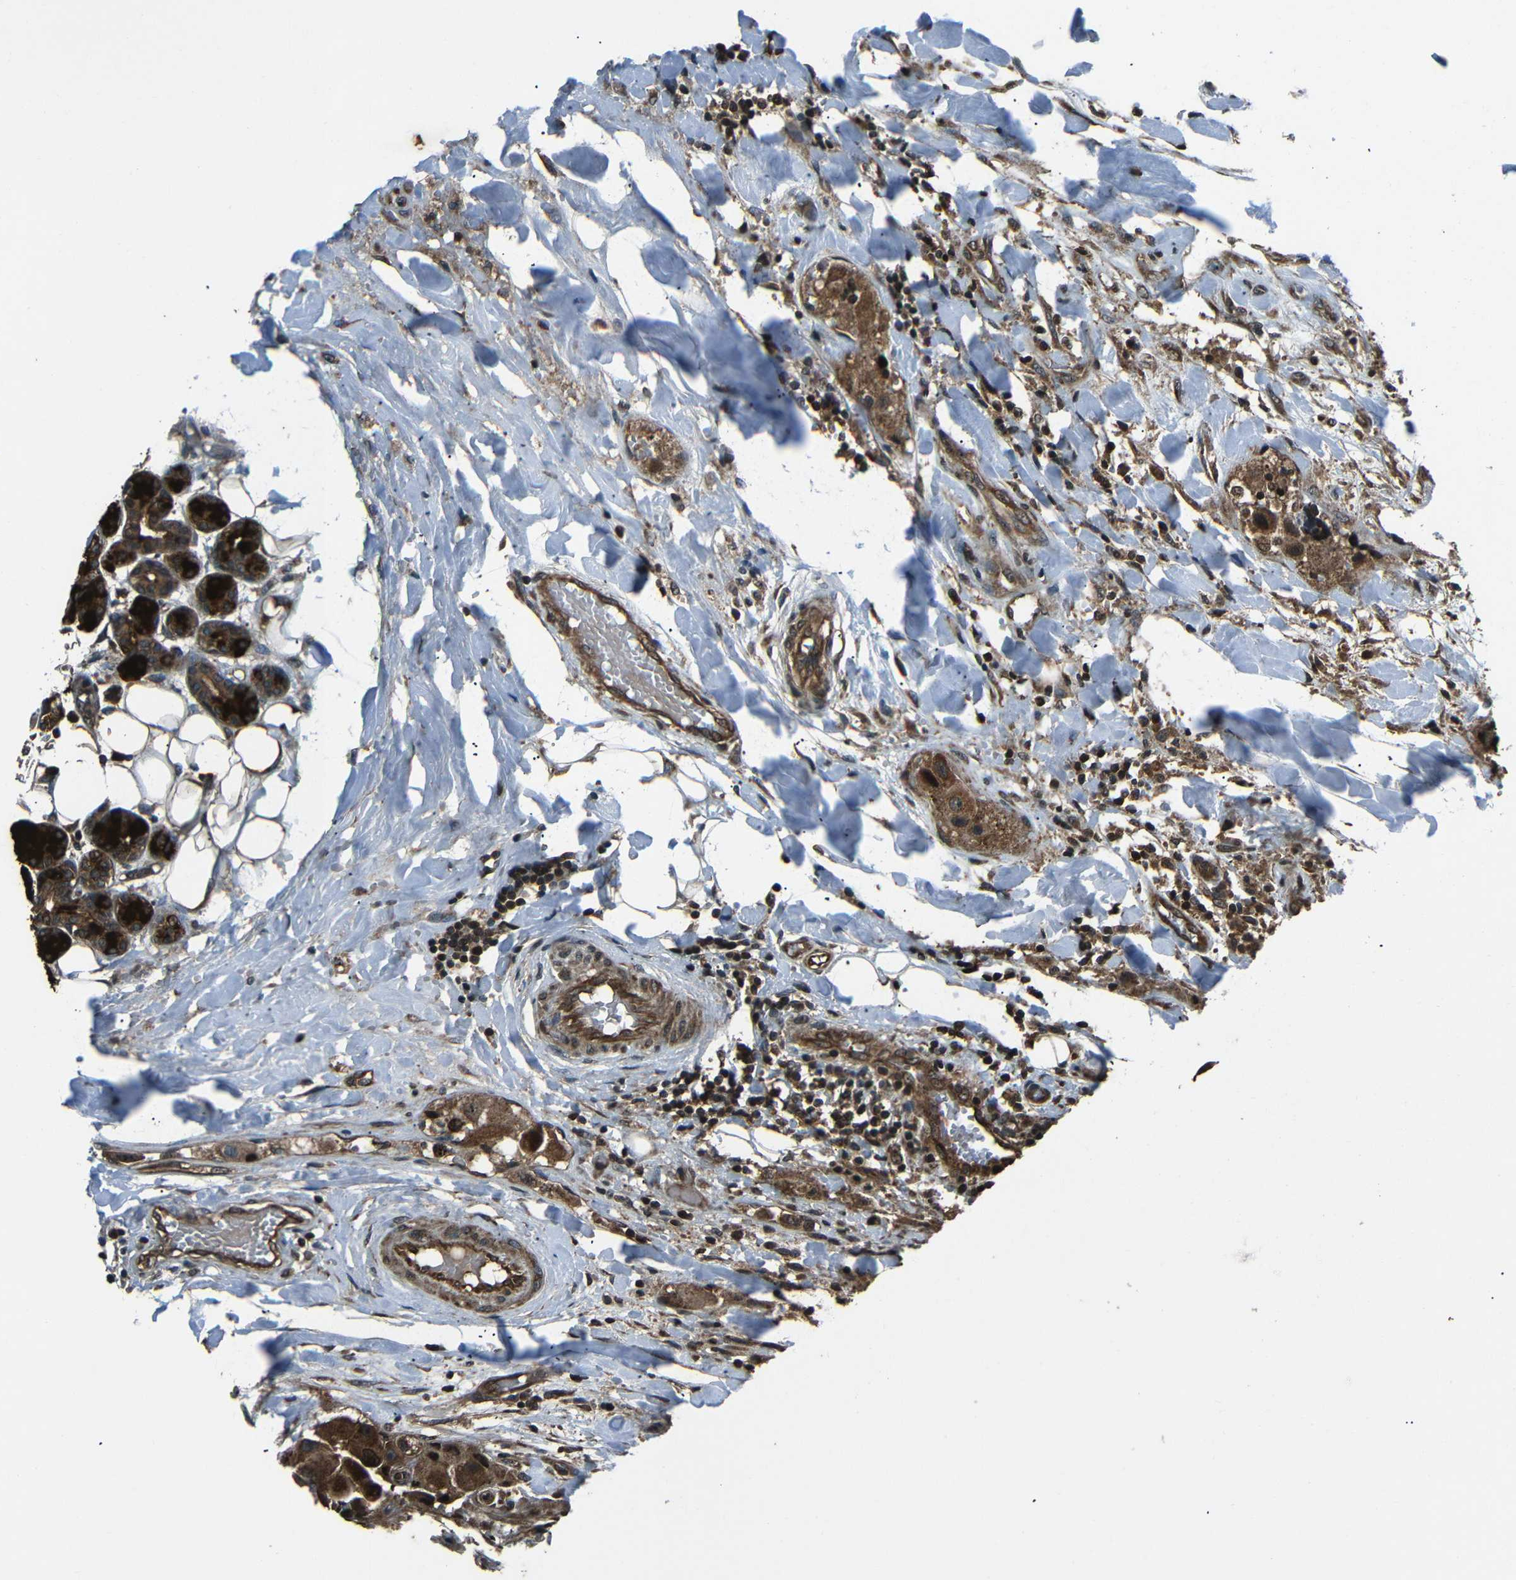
{"staining": {"intensity": "moderate", "quantity": ">75%", "location": "cytoplasmic/membranous,nuclear"}, "tissue": "head and neck cancer", "cell_type": "Tumor cells", "image_type": "cancer", "snomed": [{"axis": "morphology", "description": "Normal tissue, NOS"}, {"axis": "morphology", "description": "Adenocarcinoma, NOS"}, {"axis": "topography", "description": "Salivary gland"}, {"axis": "topography", "description": "Head-Neck"}], "caption": "DAB immunohistochemical staining of human head and neck cancer (adenocarcinoma) exhibits moderate cytoplasmic/membranous and nuclear protein staining in about >75% of tumor cells.", "gene": "PLK2", "patient": {"sex": "male", "age": 80}}